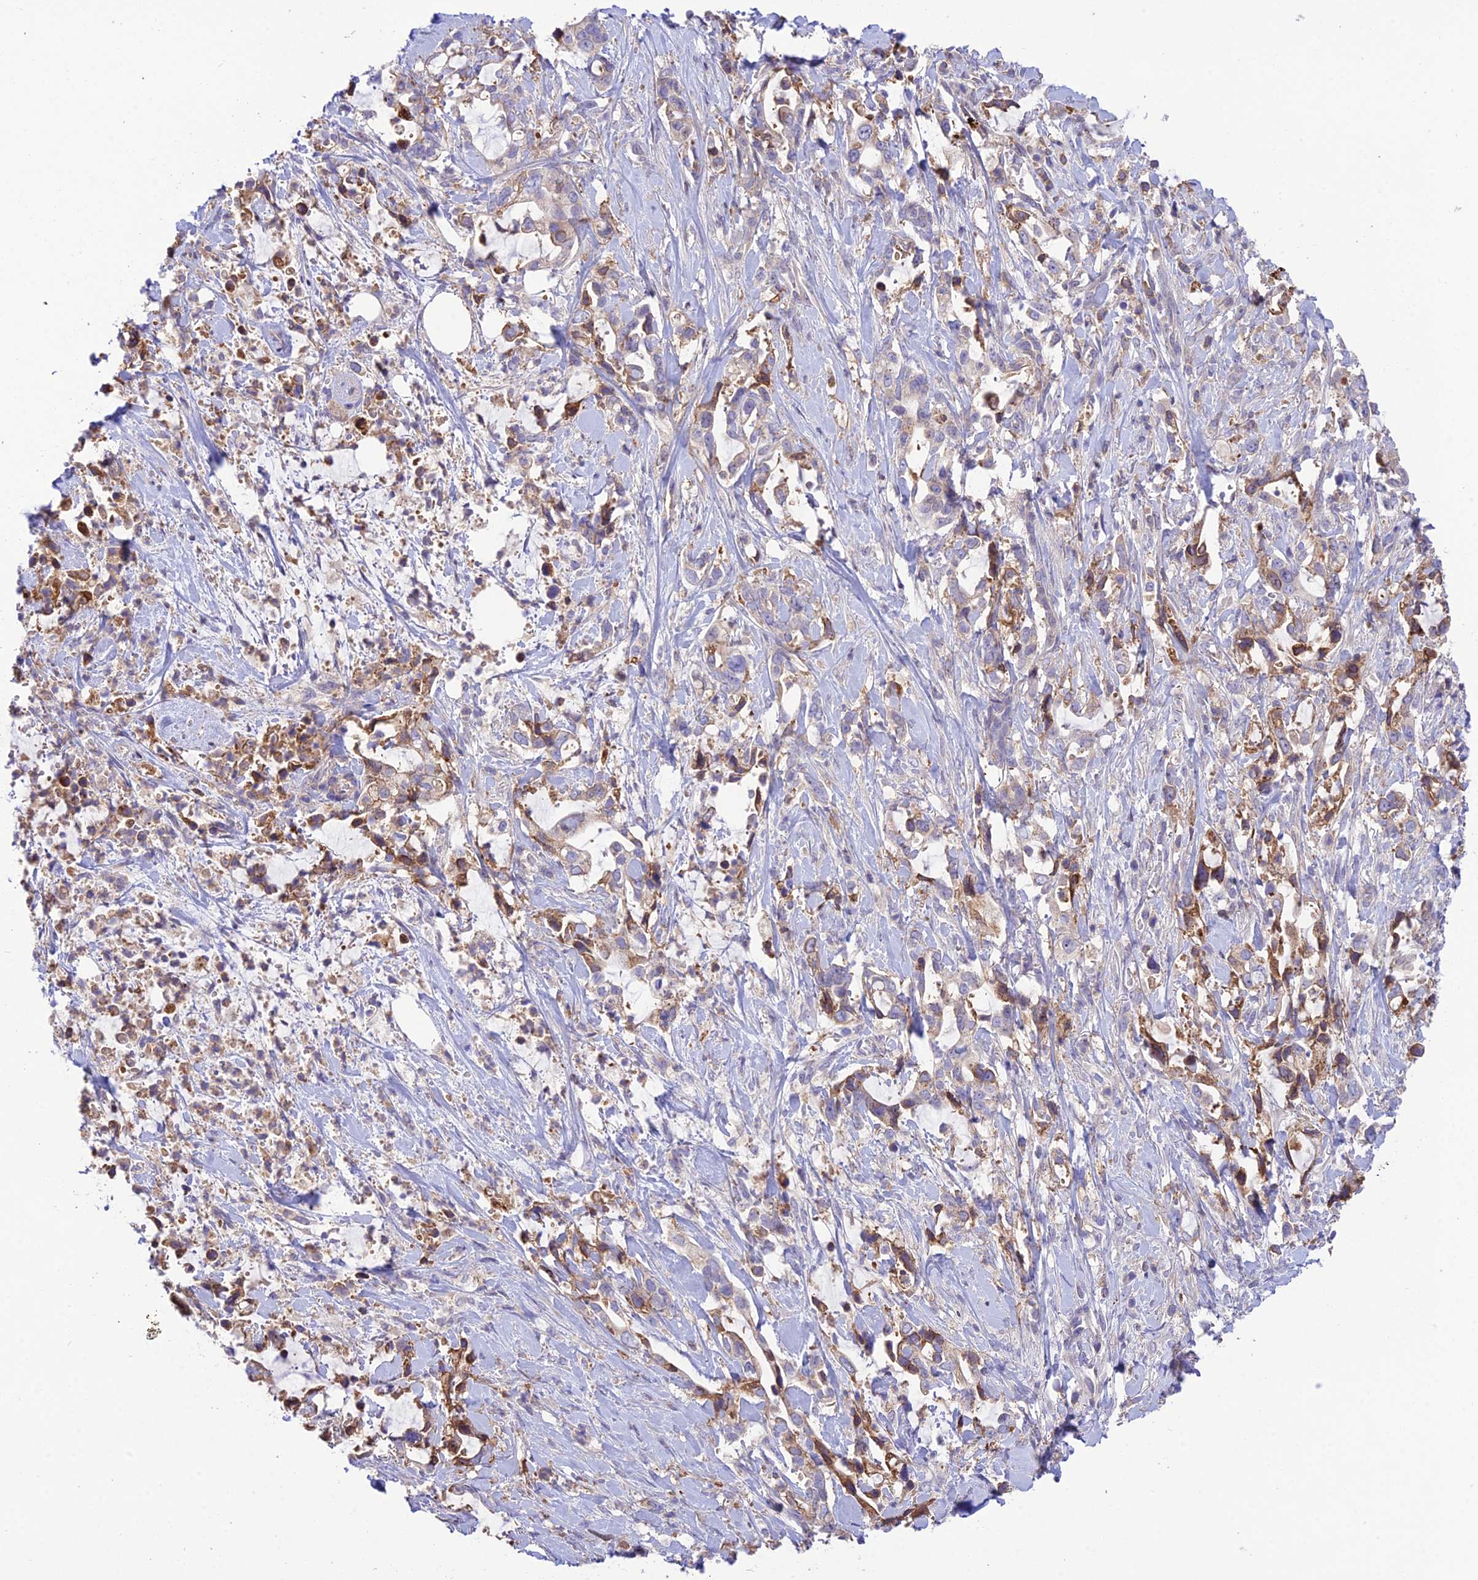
{"staining": {"intensity": "weak", "quantity": "25%-75%", "location": "cytoplasmic/membranous"}, "tissue": "pancreatic cancer", "cell_type": "Tumor cells", "image_type": "cancer", "snomed": [{"axis": "morphology", "description": "Adenocarcinoma, NOS"}, {"axis": "topography", "description": "Pancreas"}], "caption": "This is an image of immunohistochemistry (IHC) staining of pancreatic adenocarcinoma, which shows weak staining in the cytoplasmic/membranous of tumor cells.", "gene": "TRIM43B", "patient": {"sex": "female", "age": 61}}